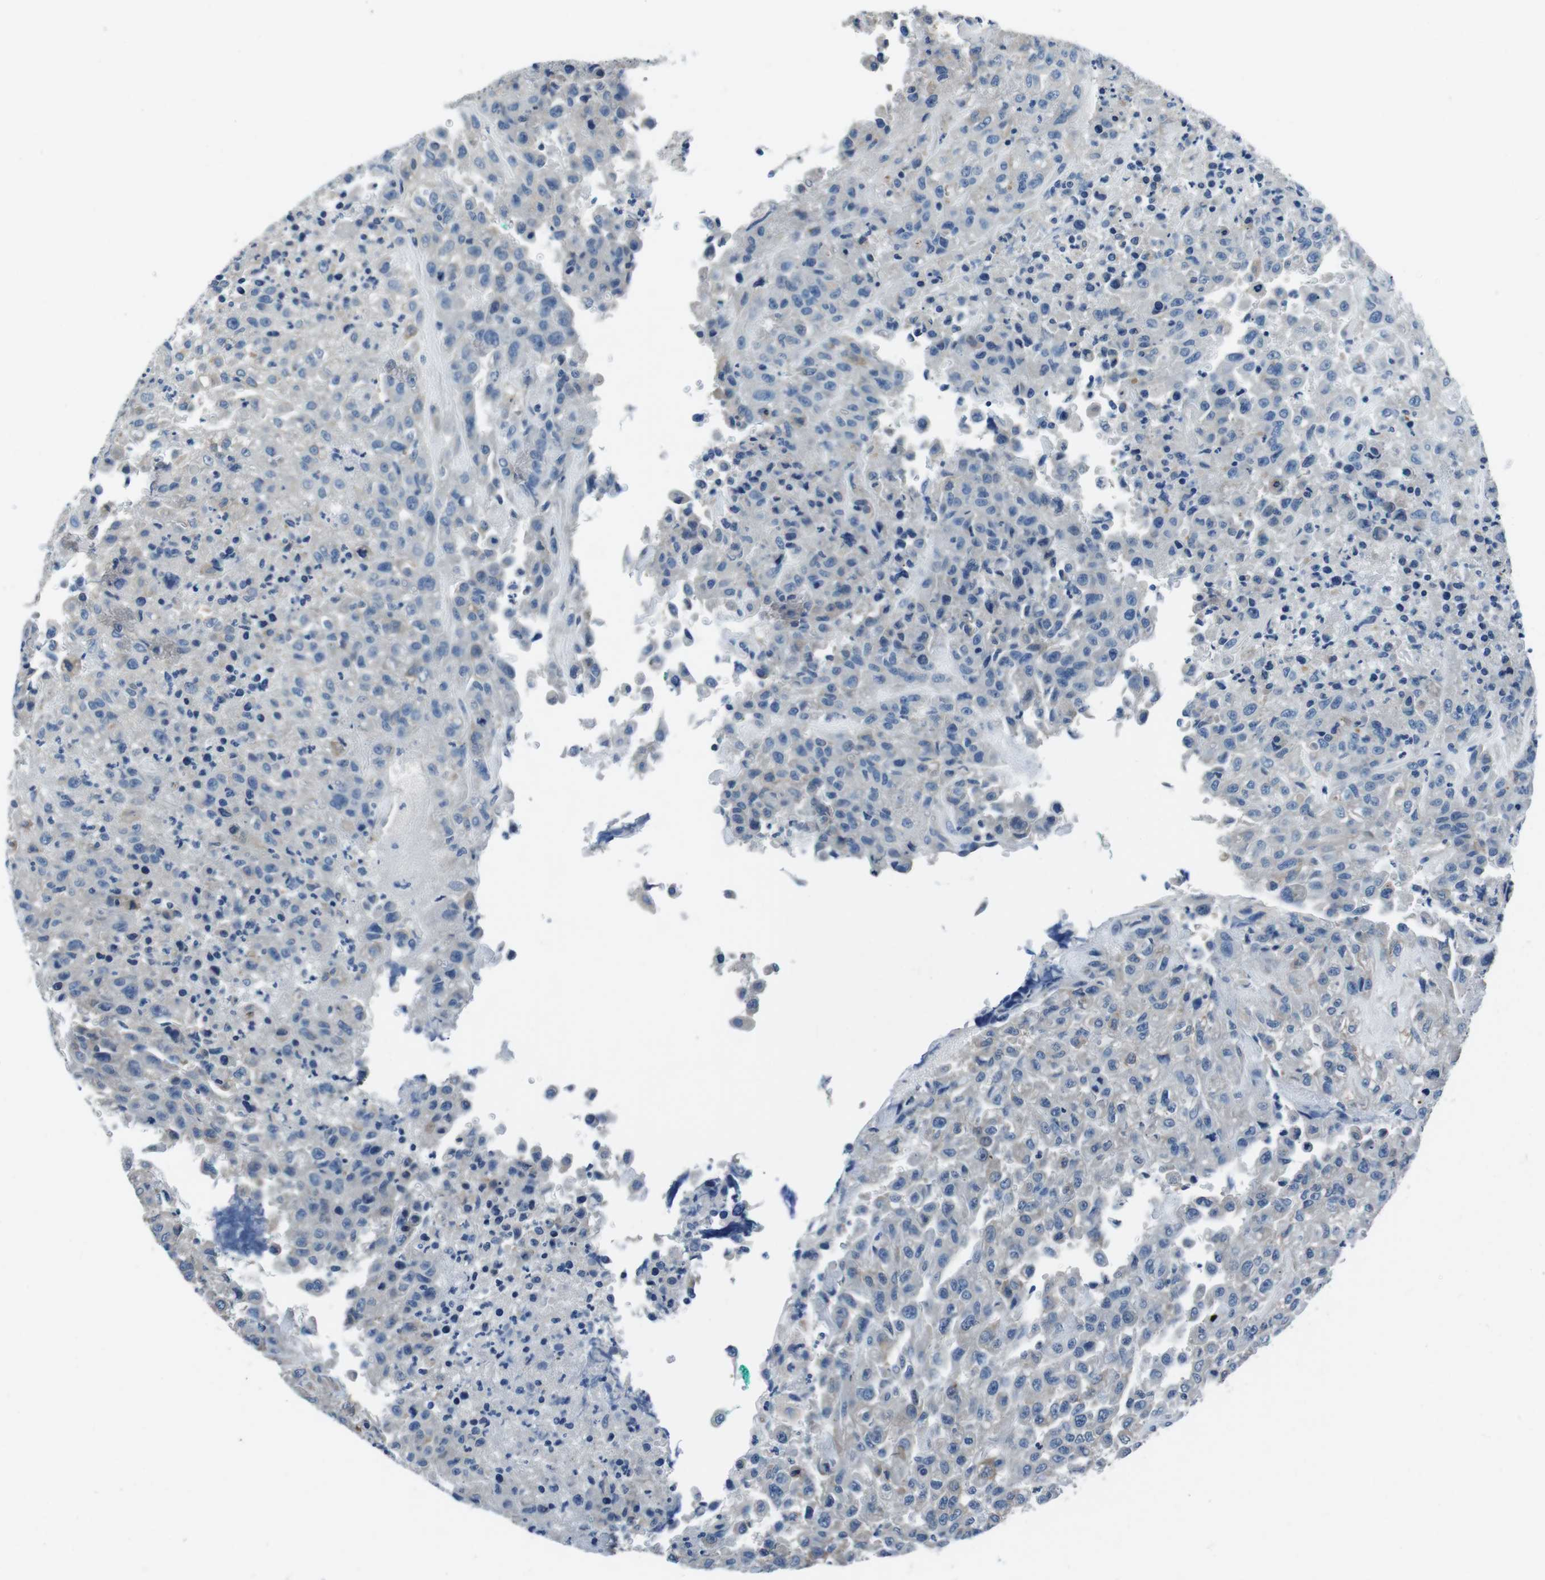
{"staining": {"intensity": "negative", "quantity": "none", "location": "none"}, "tissue": "urothelial cancer", "cell_type": "Tumor cells", "image_type": "cancer", "snomed": [{"axis": "morphology", "description": "Urothelial carcinoma, High grade"}, {"axis": "topography", "description": "Urinary bladder"}], "caption": "This is an immunohistochemistry histopathology image of human high-grade urothelial carcinoma. There is no expression in tumor cells.", "gene": "CASQ1", "patient": {"sex": "male", "age": 46}}